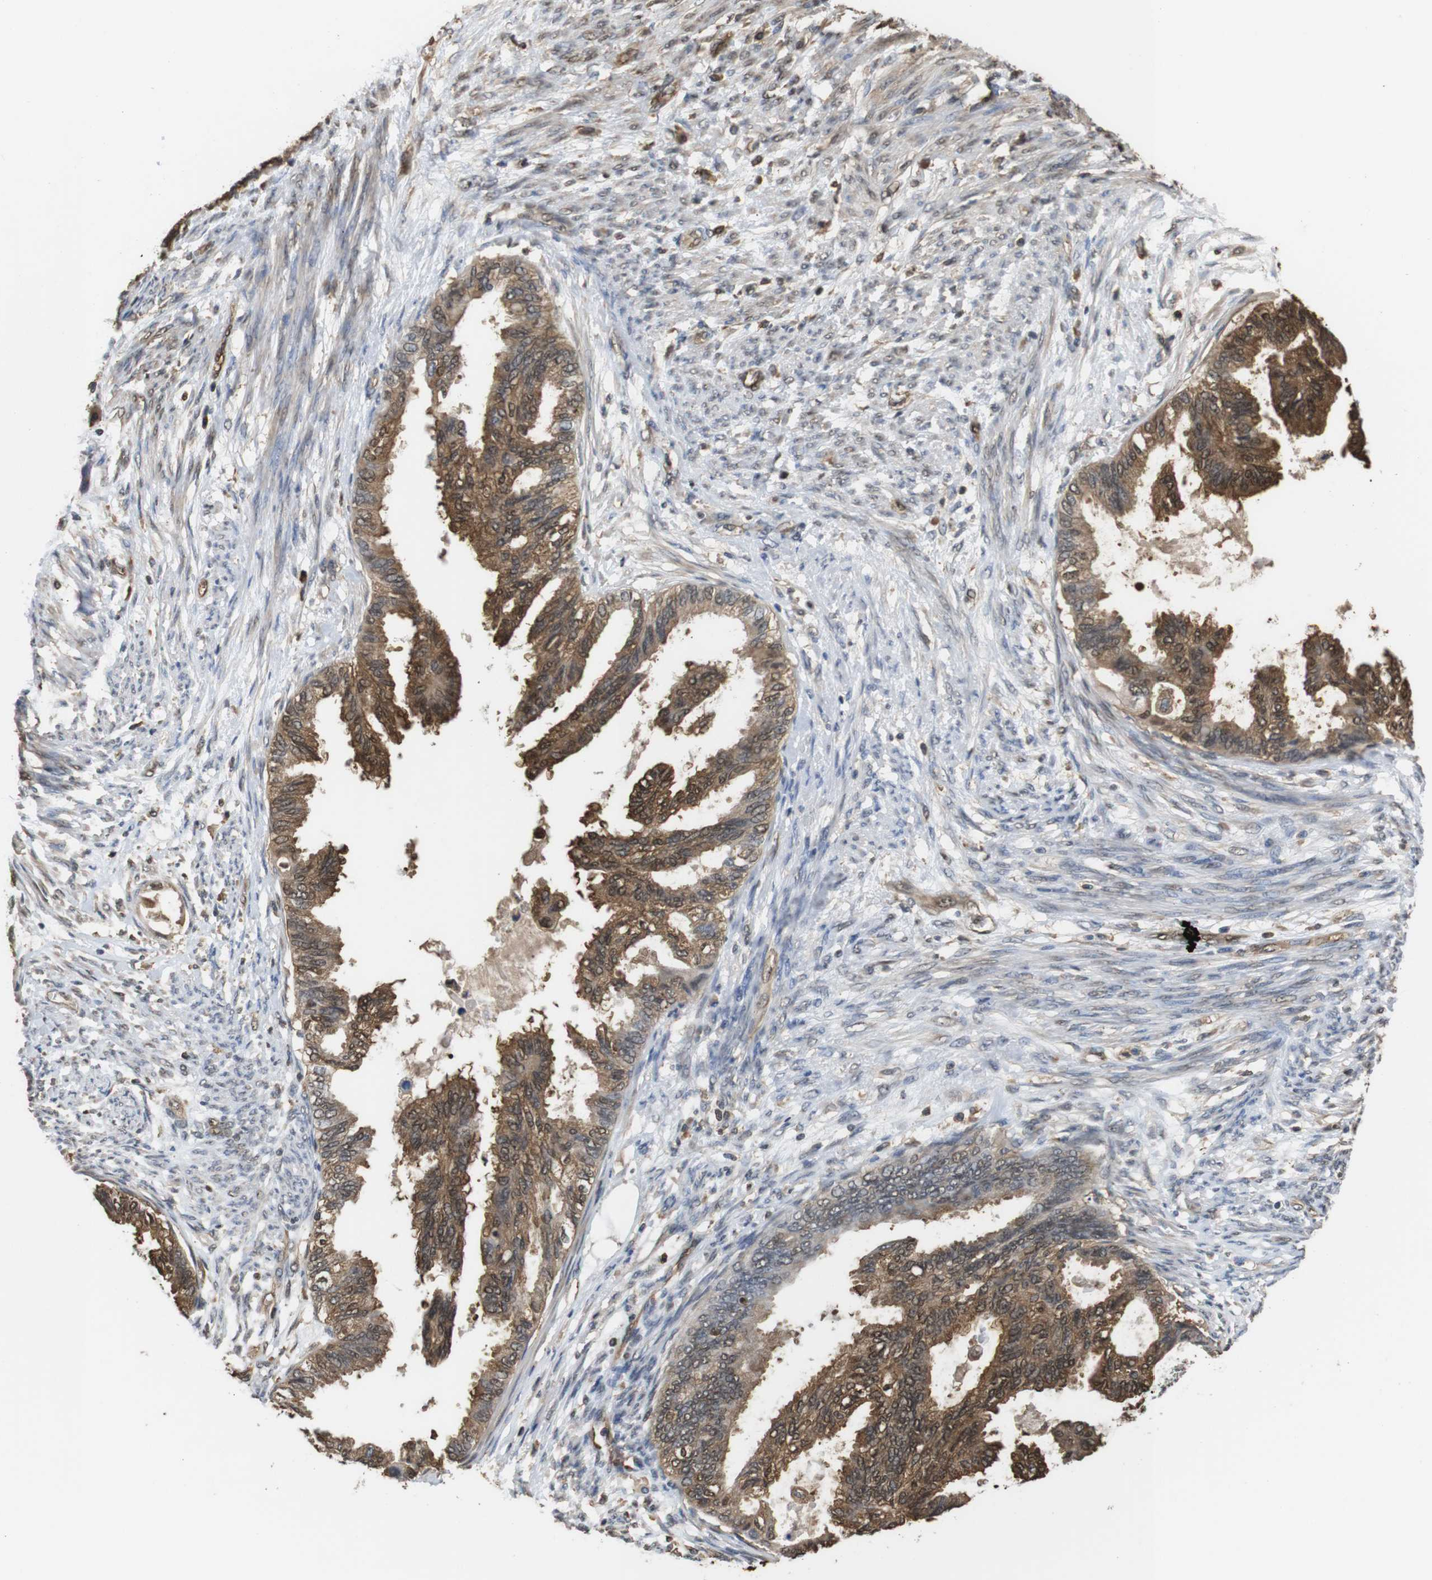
{"staining": {"intensity": "moderate", "quantity": ">75%", "location": "cytoplasmic/membranous,nuclear"}, "tissue": "cervical cancer", "cell_type": "Tumor cells", "image_type": "cancer", "snomed": [{"axis": "morphology", "description": "Normal tissue, NOS"}, {"axis": "morphology", "description": "Adenocarcinoma, NOS"}, {"axis": "topography", "description": "Cervix"}, {"axis": "topography", "description": "Endometrium"}], "caption": "Immunohistochemistry (IHC) (DAB) staining of cervical cancer demonstrates moderate cytoplasmic/membranous and nuclear protein positivity in about >75% of tumor cells. (DAB (3,3'-diaminobenzidine) = brown stain, brightfield microscopy at high magnification).", "gene": "LDHA", "patient": {"sex": "female", "age": 86}}